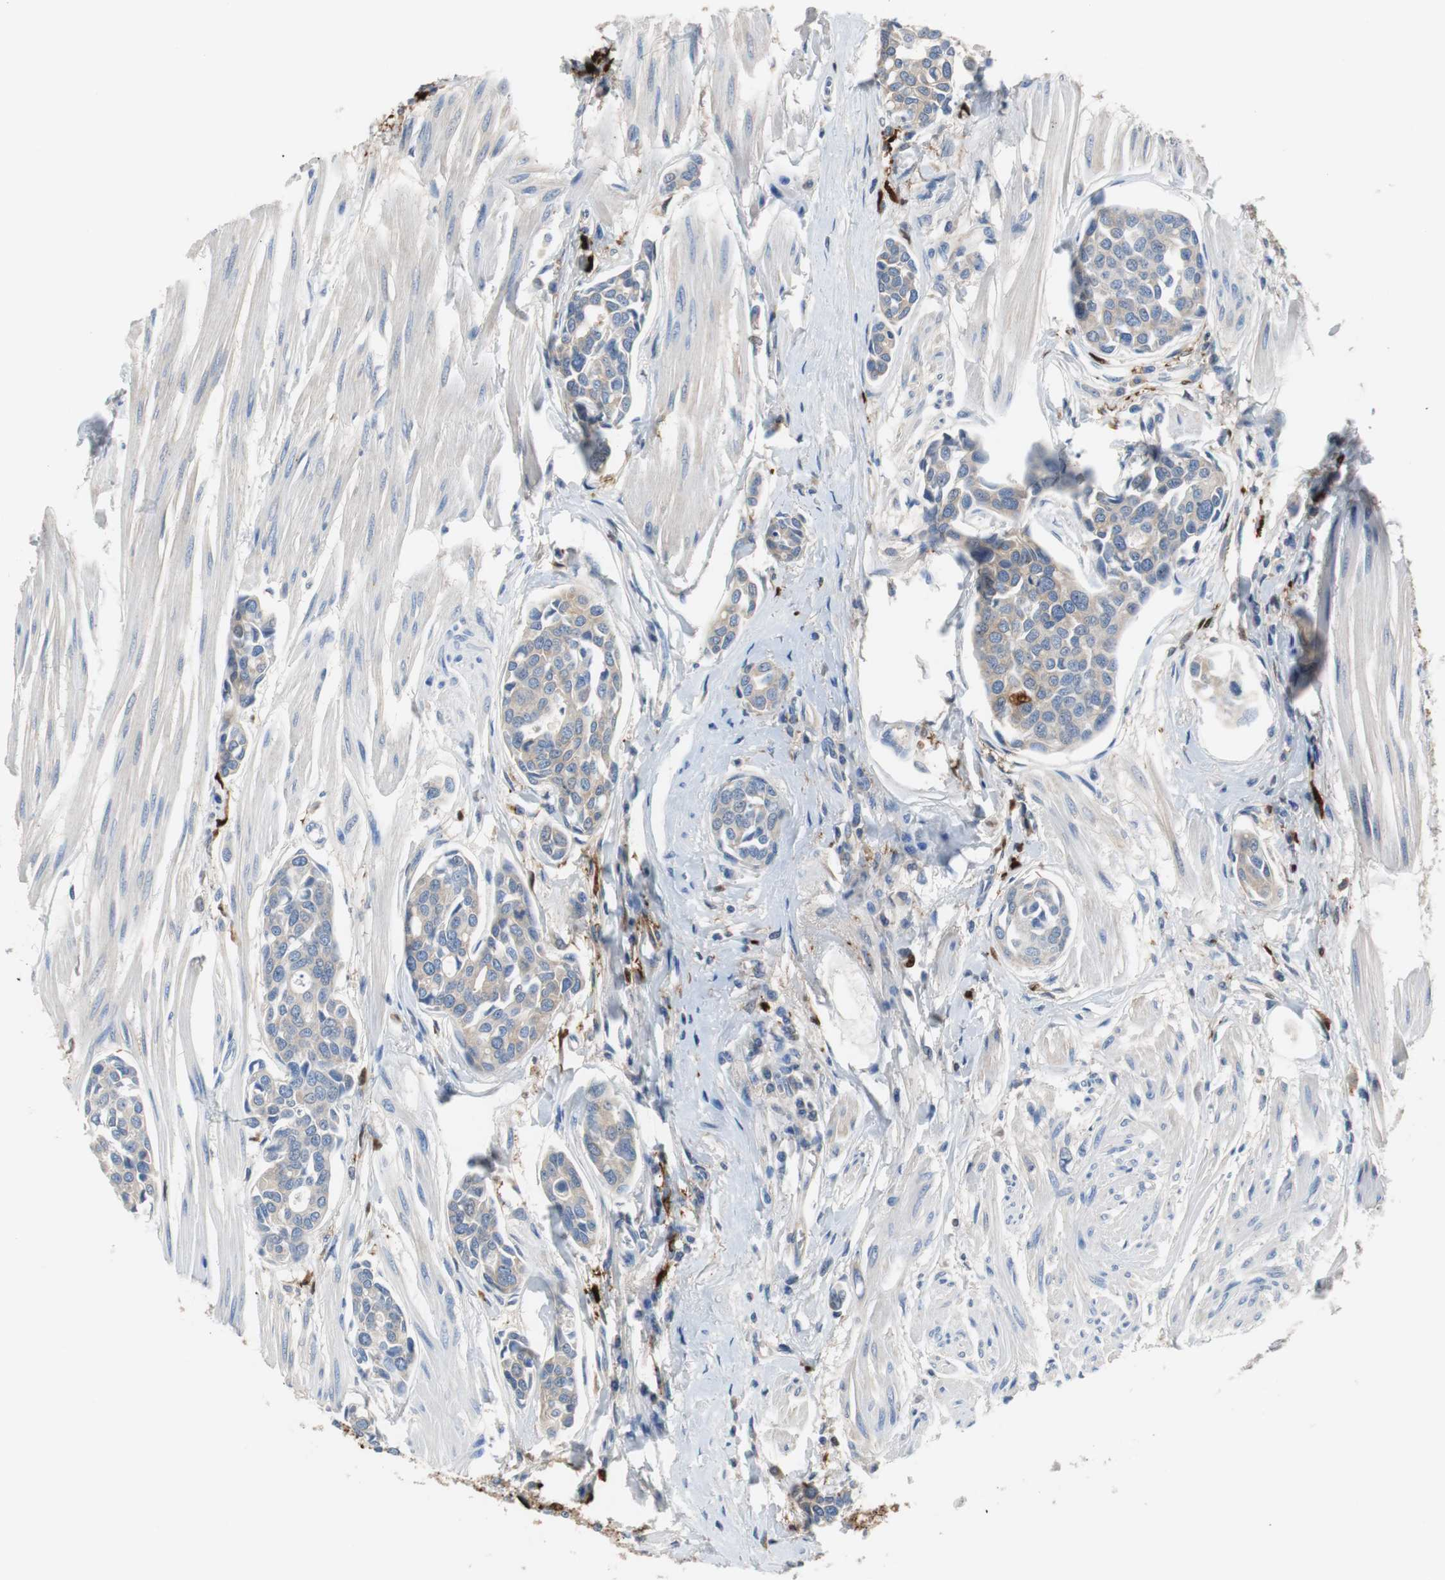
{"staining": {"intensity": "negative", "quantity": "none", "location": "none"}, "tissue": "urothelial cancer", "cell_type": "Tumor cells", "image_type": "cancer", "snomed": [{"axis": "morphology", "description": "Urothelial carcinoma, High grade"}, {"axis": "topography", "description": "Urinary bladder"}], "caption": "High-grade urothelial carcinoma was stained to show a protein in brown. There is no significant staining in tumor cells.", "gene": "PI15", "patient": {"sex": "male", "age": 78}}